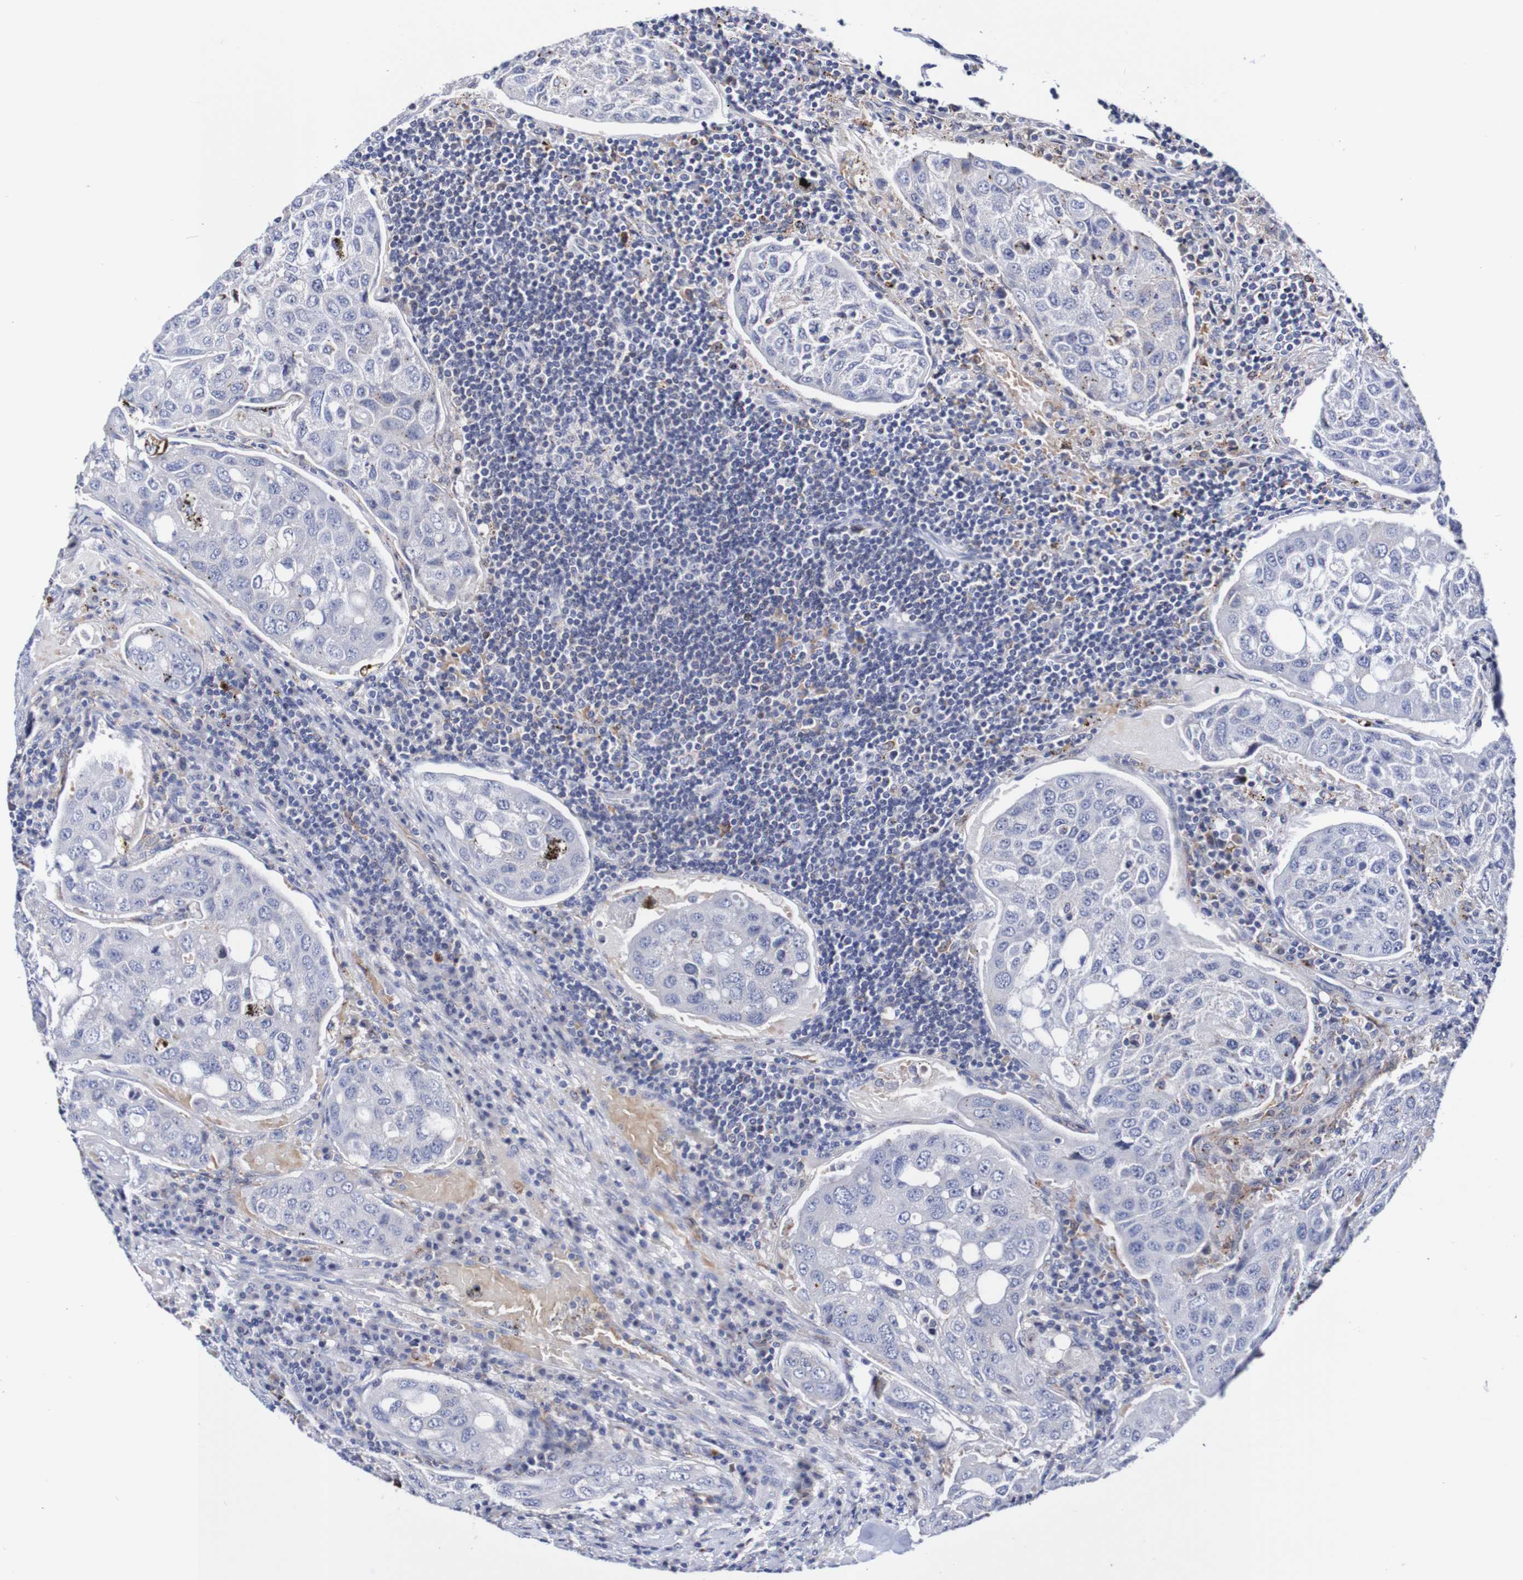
{"staining": {"intensity": "negative", "quantity": "none", "location": "none"}, "tissue": "urothelial cancer", "cell_type": "Tumor cells", "image_type": "cancer", "snomed": [{"axis": "morphology", "description": "Urothelial carcinoma, High grade"}, {"axis": "topography", "description": "Lymph node"}, {"axis": "topography", "description": "Urinary bladder"}], "caption": "The immunohistochemistry photomicrograph has no significant staining in tumor cells of urothelial cancer tissue.", "gene": "SEZ6", "patient": {"sex": "male", "age": 51}}